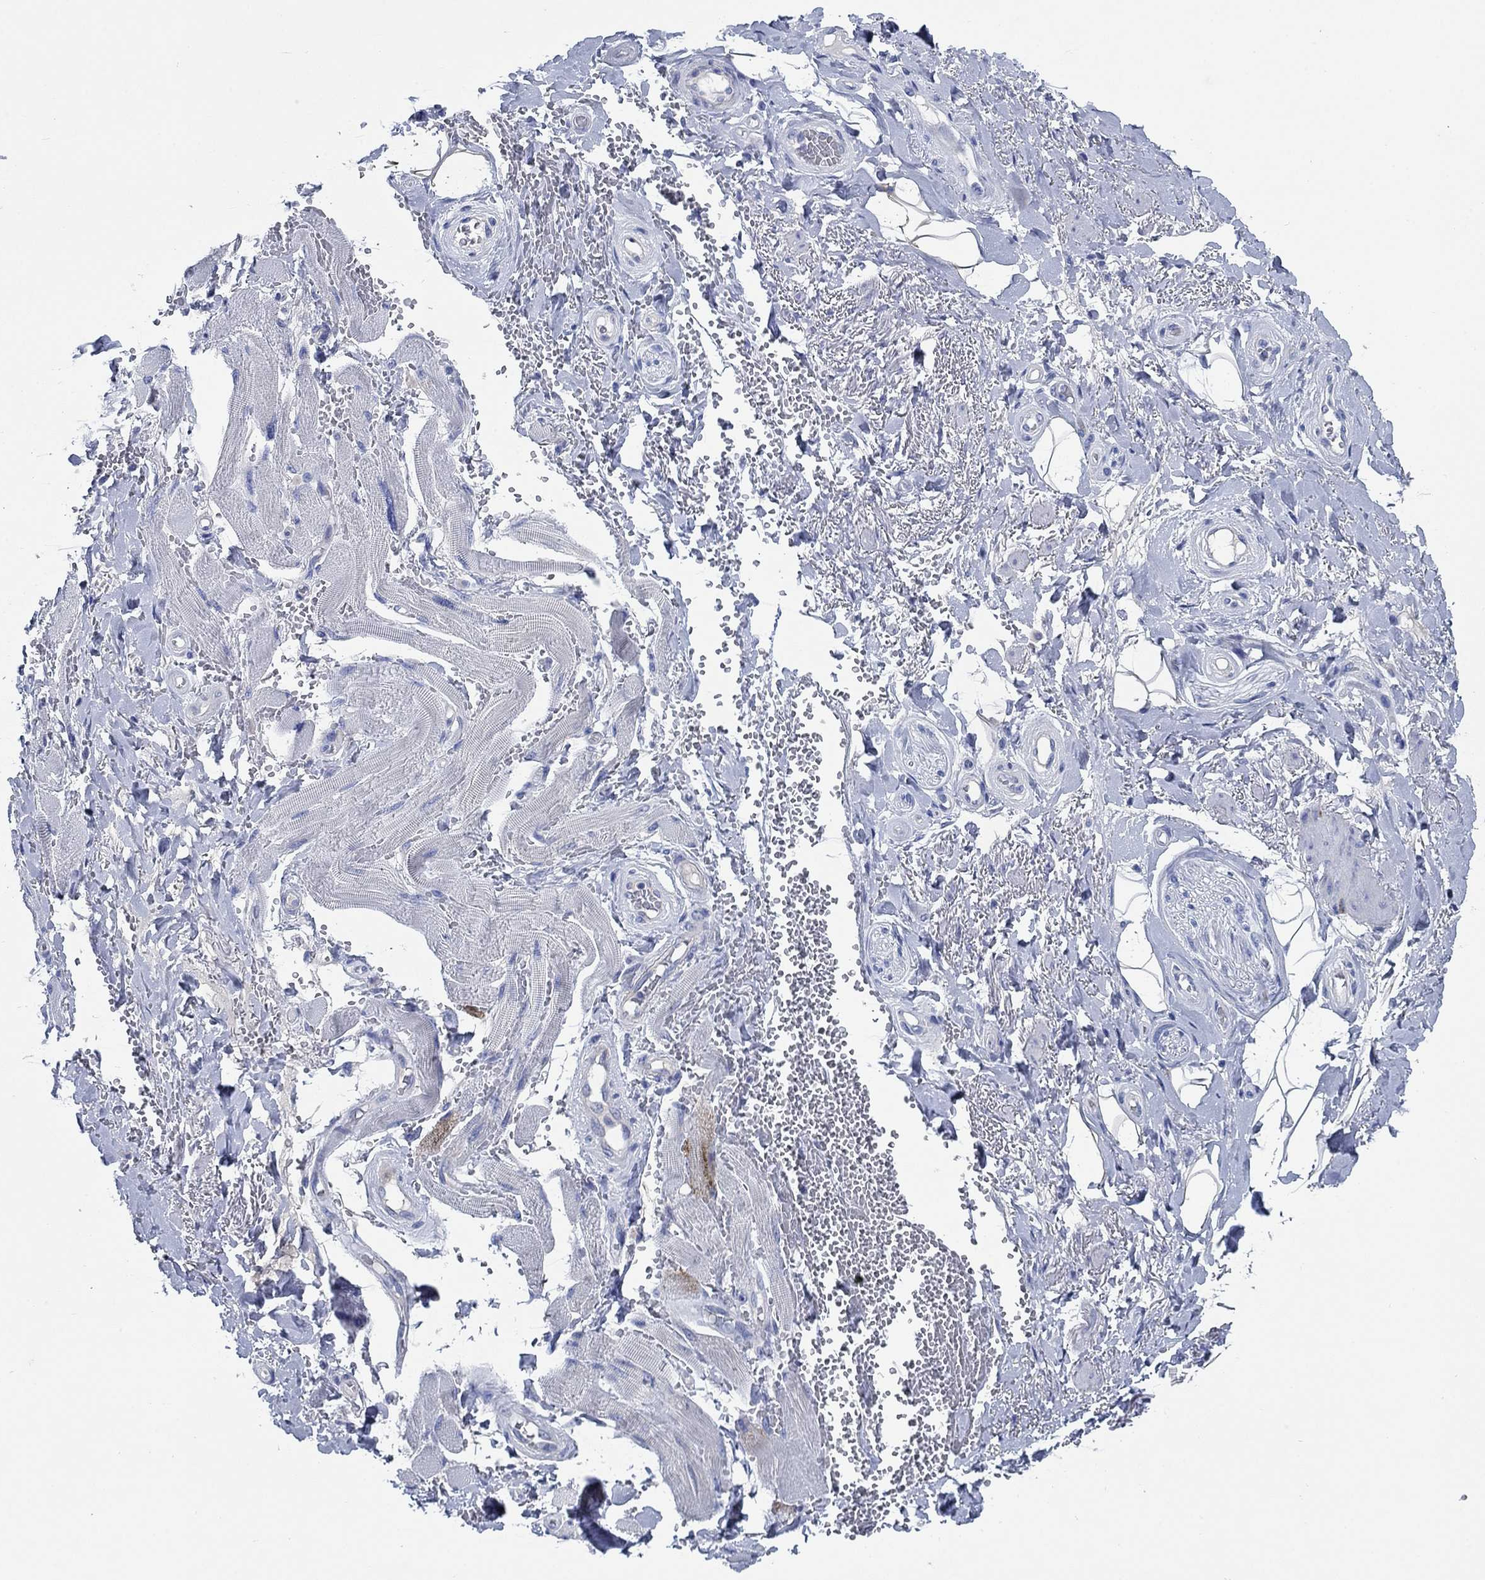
{"staining": {"intensity": "negative", "quantity": "none", "location": "none"}, "tissue": "adipose tissue", "cell_type": "Adipocytes", "image_type": "normal", "snomed": [{"axis": "morphology", "description": "Normal tissue, NOS"}, {"axis": "topography", "description": "Anal"}, {"axis": "topography", "description": "Peripheral nerve tissue"}], "caption": "A micrograph of adipose tissue stained for a protein reveals no brown staining in adipocytes.", "gene": "ENSG00000251537", "patient": {"sex": "male", "age": 53}}